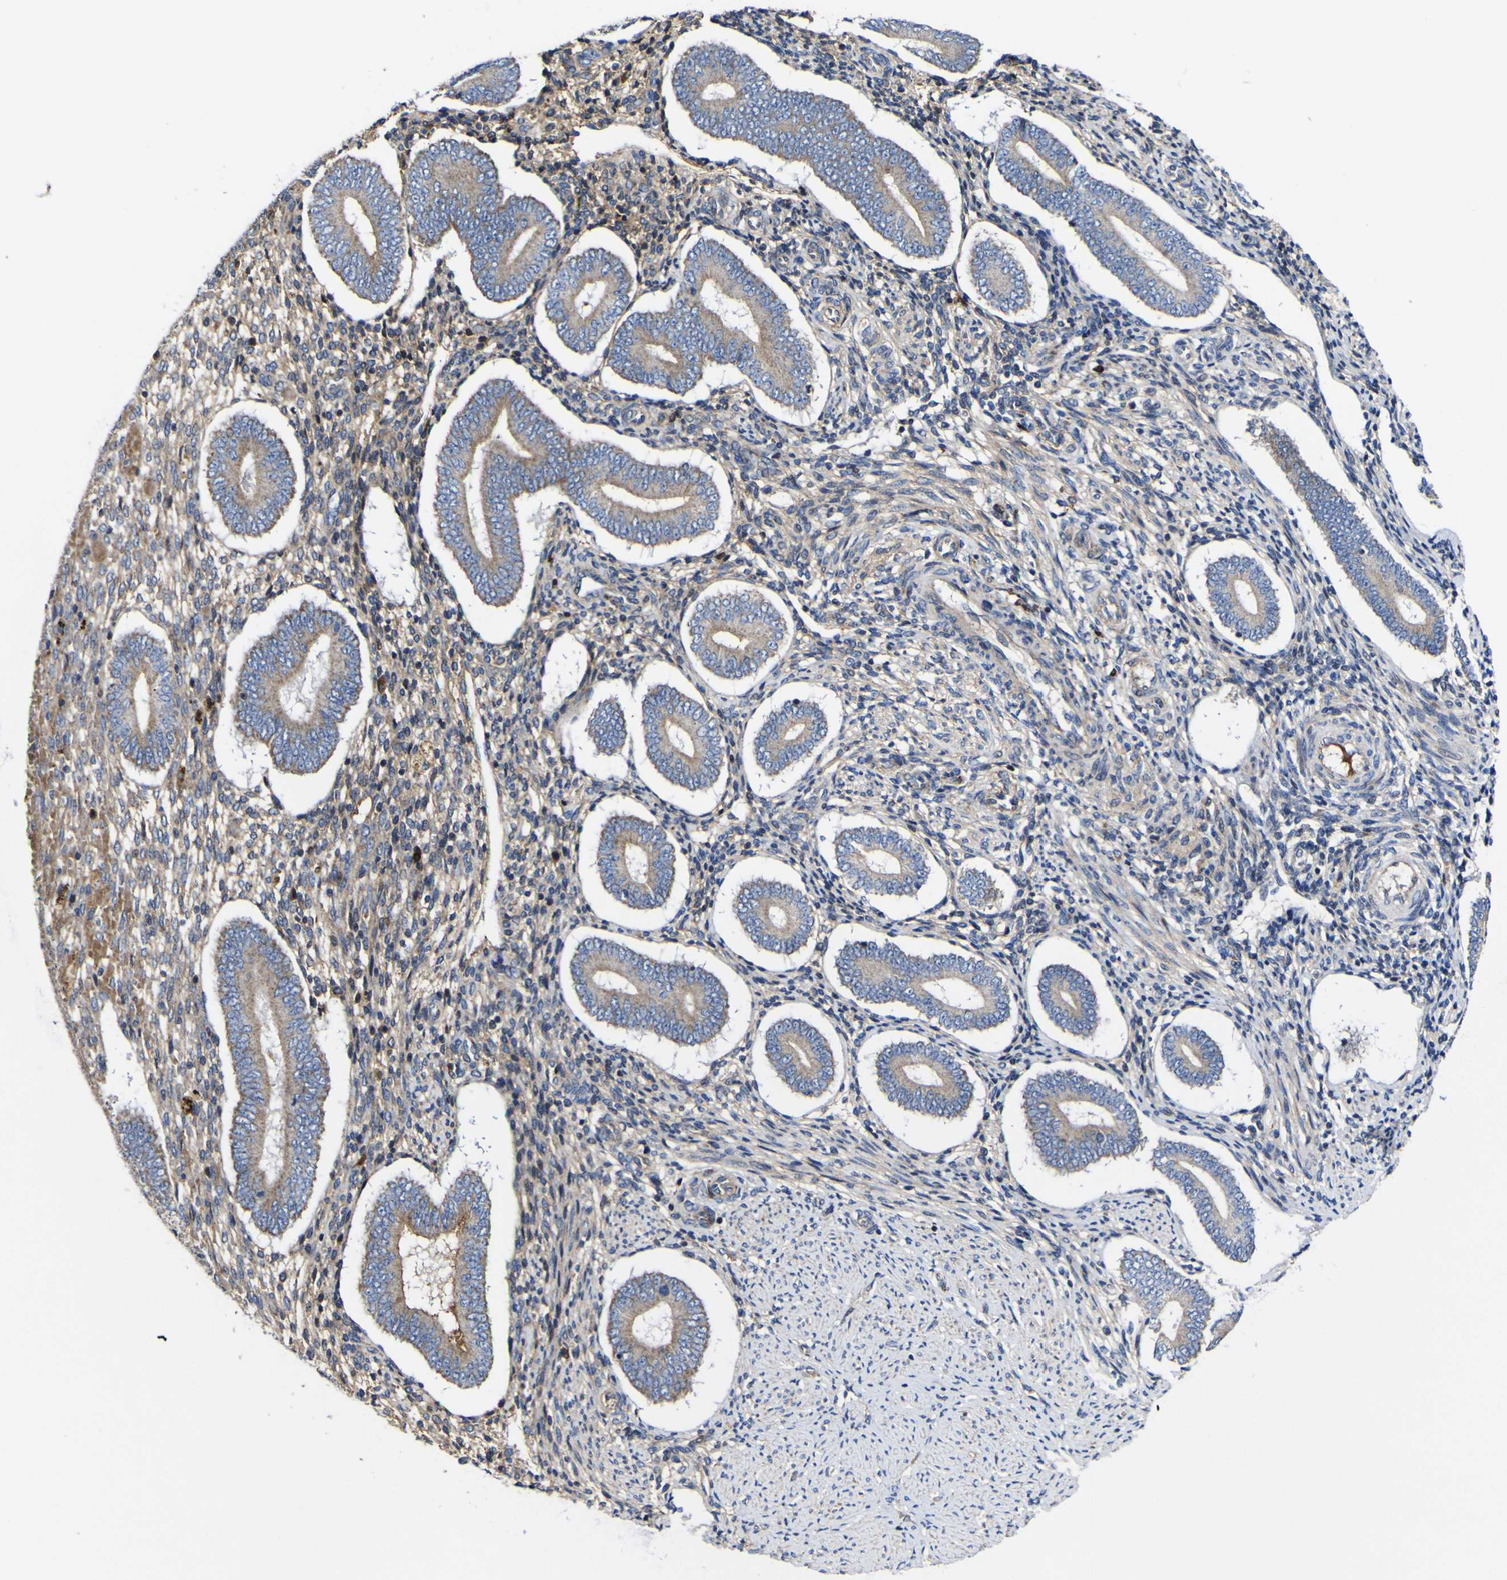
{"staining": {"intensity": "moderate", "quantity": "25%-75%", "location": "cytoplasmic/membranous"}, "tissue": "endometrium", "cell_type": "Cells in endometrial stroma", "image_type": "normal", "snomed": [{"axis": "morphology", "description": "Normal tissue, NOS"}, {"axis": "topography", "description": "Endometrium"}], "caption": "Brown immunohistochemical staining in unremarkable endometrium demonstrates moderate cytoplasmic/membranous staining in about 25%-75% of cells in endometrial stroma.", "gene": "CCDC90B", "patient": {"sex": "female", "age": 42}}